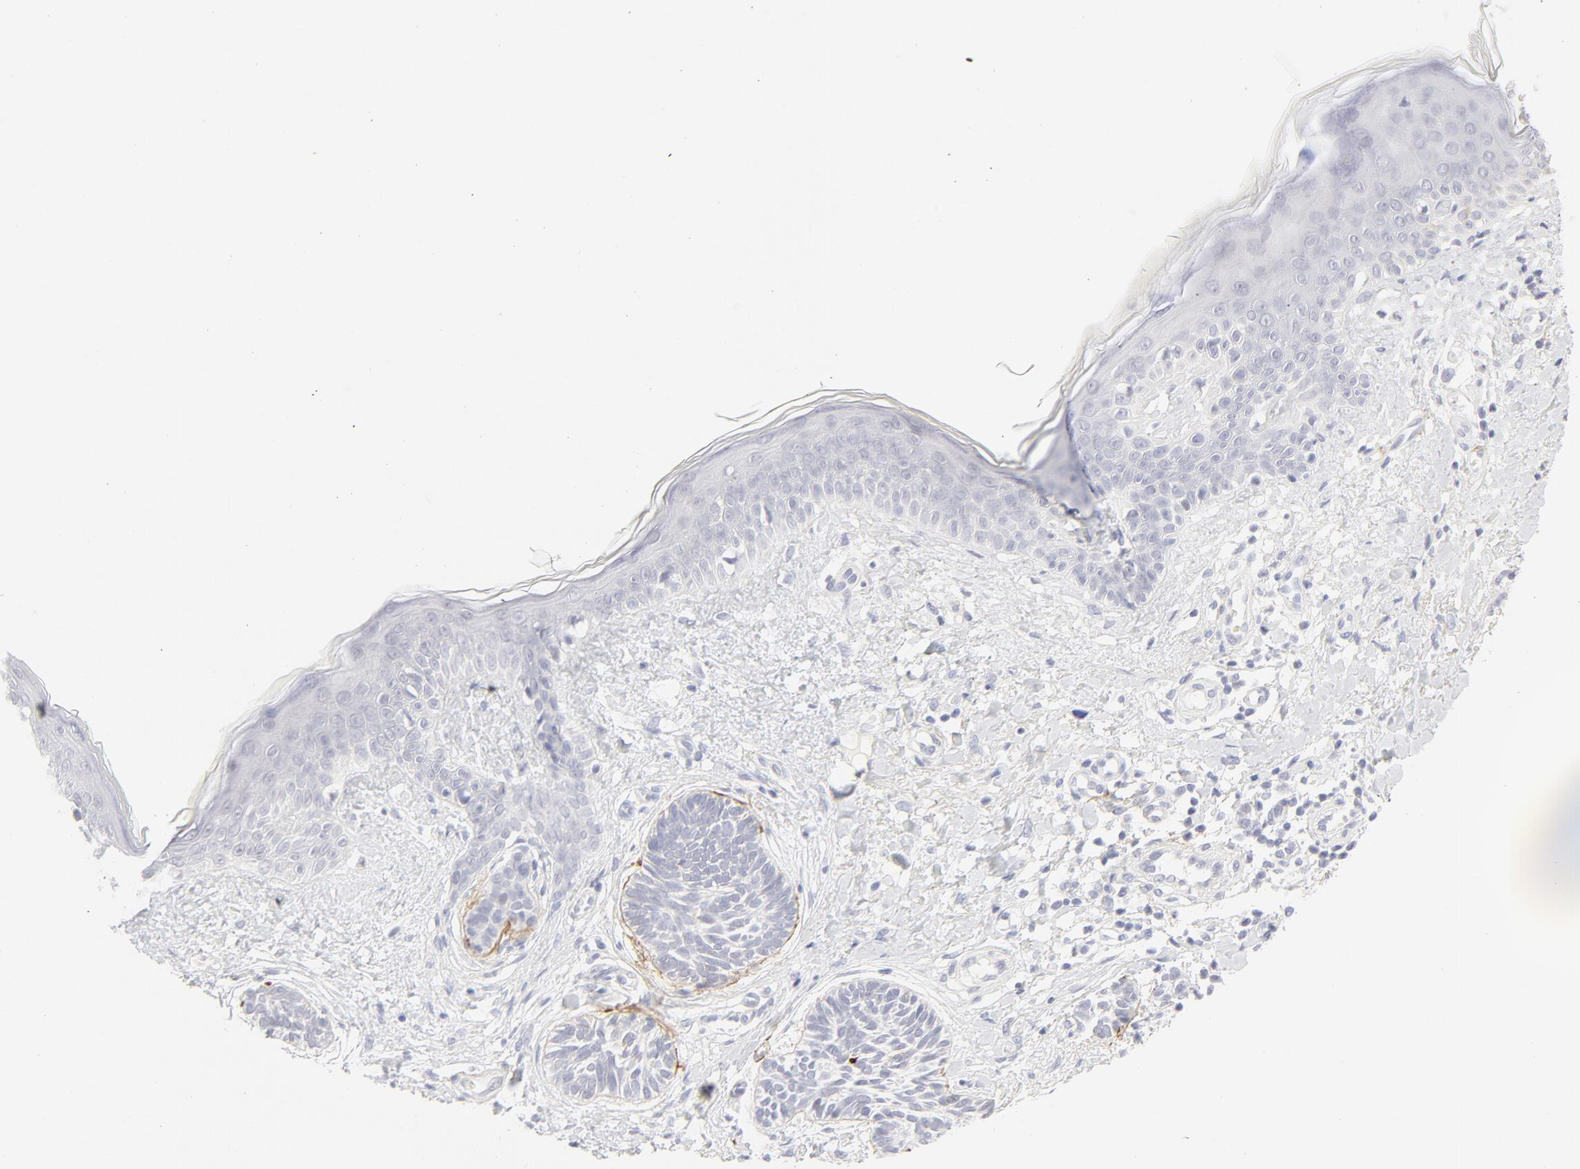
{"staining": {"intensity": "negative", "quantity": "none", "location": "none"}, "tissue": "skin cancer", "cell_type": "Tumor cells", "image_type": "cancer", "snomed": [{"axis": "morphology", "description": "Normal tissue, NOS"}, {"axis": "morphology", "description": "Basal cell carcinoma"}, {"axis": "topography", "description": "Skin"}], "caption": "Immunohistochemistry (IHC) of human skin cancer shows no staining in tumor cells. (Immunohistochemistry (IHC), brightfield microscopy, high magnification).", "gene": "NPNT", "patient": {"sex": "male", "age": 63}}